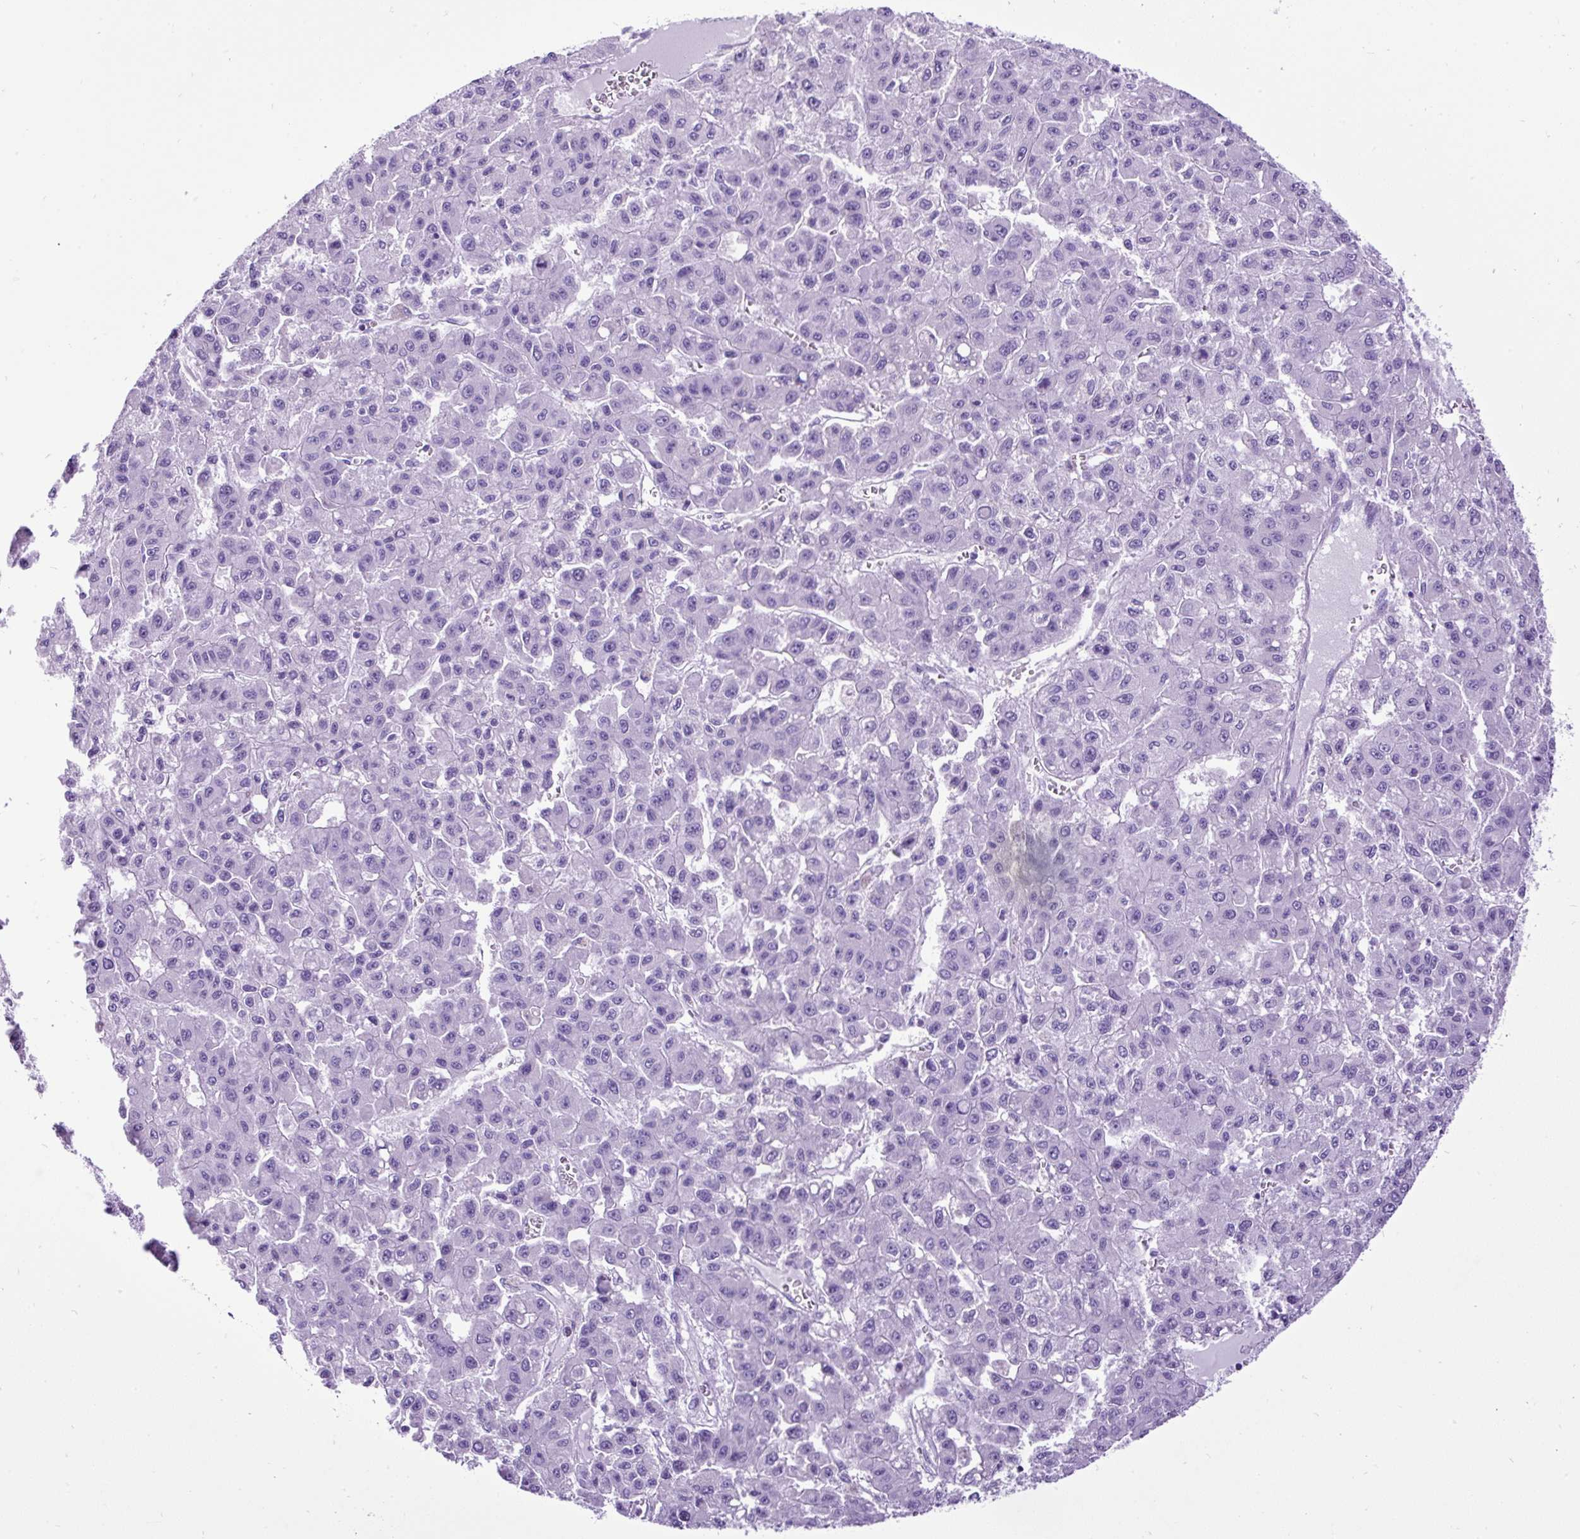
{"staining": {"intensity": "negative", "quantity": "none", "location": "none"}, "tissue": "liver cancer", "cell_type": "Tumor cells", "image_type": "cancer", "snomed": [{"axis": "morphology", "description": "Carcinoma, Hepatocellular, NOS"}, {"axis": "topography", "description": "Liver"}], "caption": "A photomicrograph of liver cancer stained for a protein exhibits no brown staining in tumor cells. (DAB (3,3'-diaminobenzidine) immunohistochemistry (IHC), high magnification).", "gene": "CEL", "patient": {"sex": "male", "age": 70}}